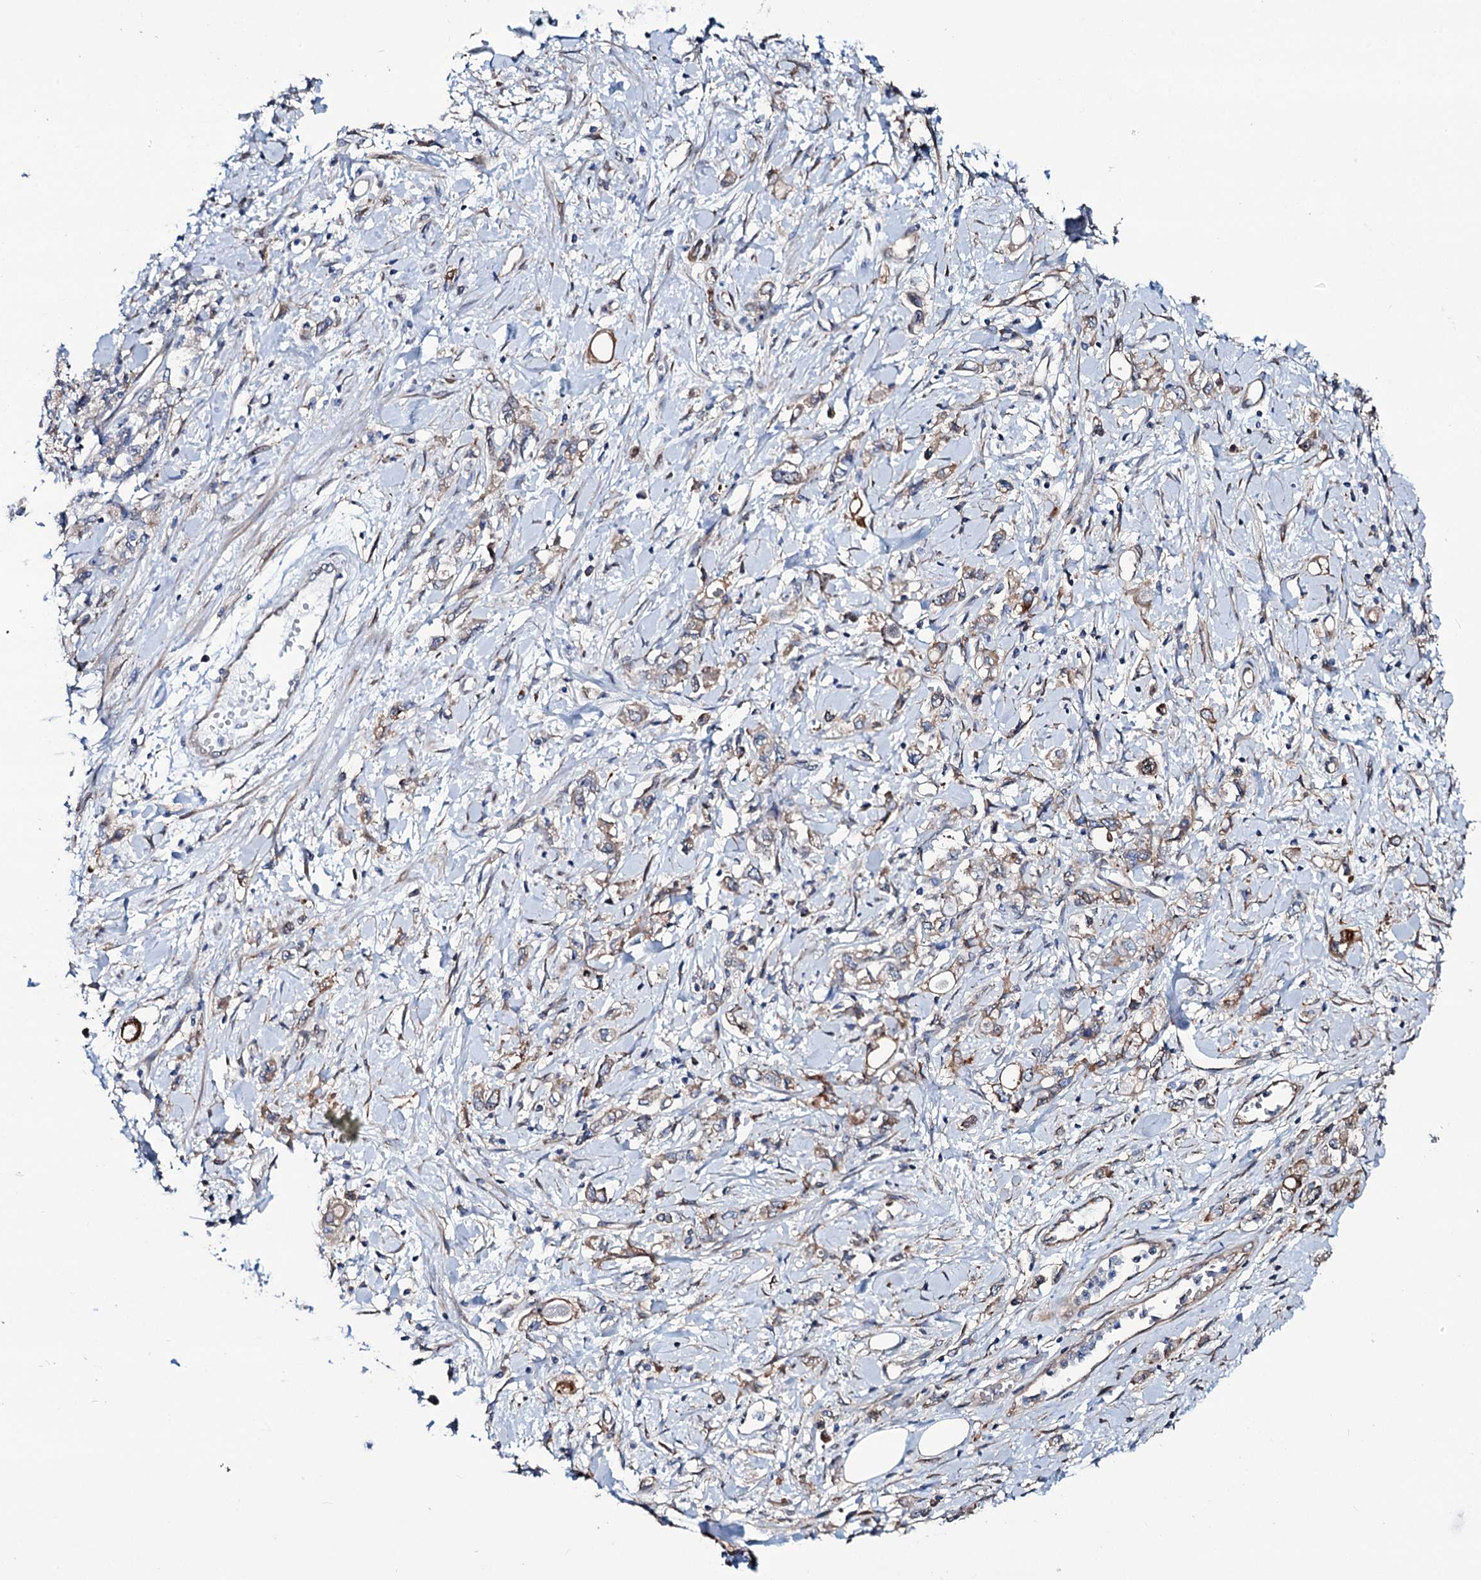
{"staining": {"intensity": "moderate", "quantity": ">75%", "location": "cytoplasmic/membranous"}, "tissue": "stomach cancer", "cell_type": "Tumor cells", "image_type": "cancer", "snomed": [{"axis": "morphology", "description": "Adenocarcinoma, NOS"}, {"axis": "topography", "description": "Stomach"}], "caption": "Approximately >75% of tumor cells in stomach adenocarcinoma display moderate cytoplasmic/membranous protein staining as visualized by brown immunohistochemical staining.", "gene": "PTDSS2", "patient": {"sex": "female", "age": 76}}